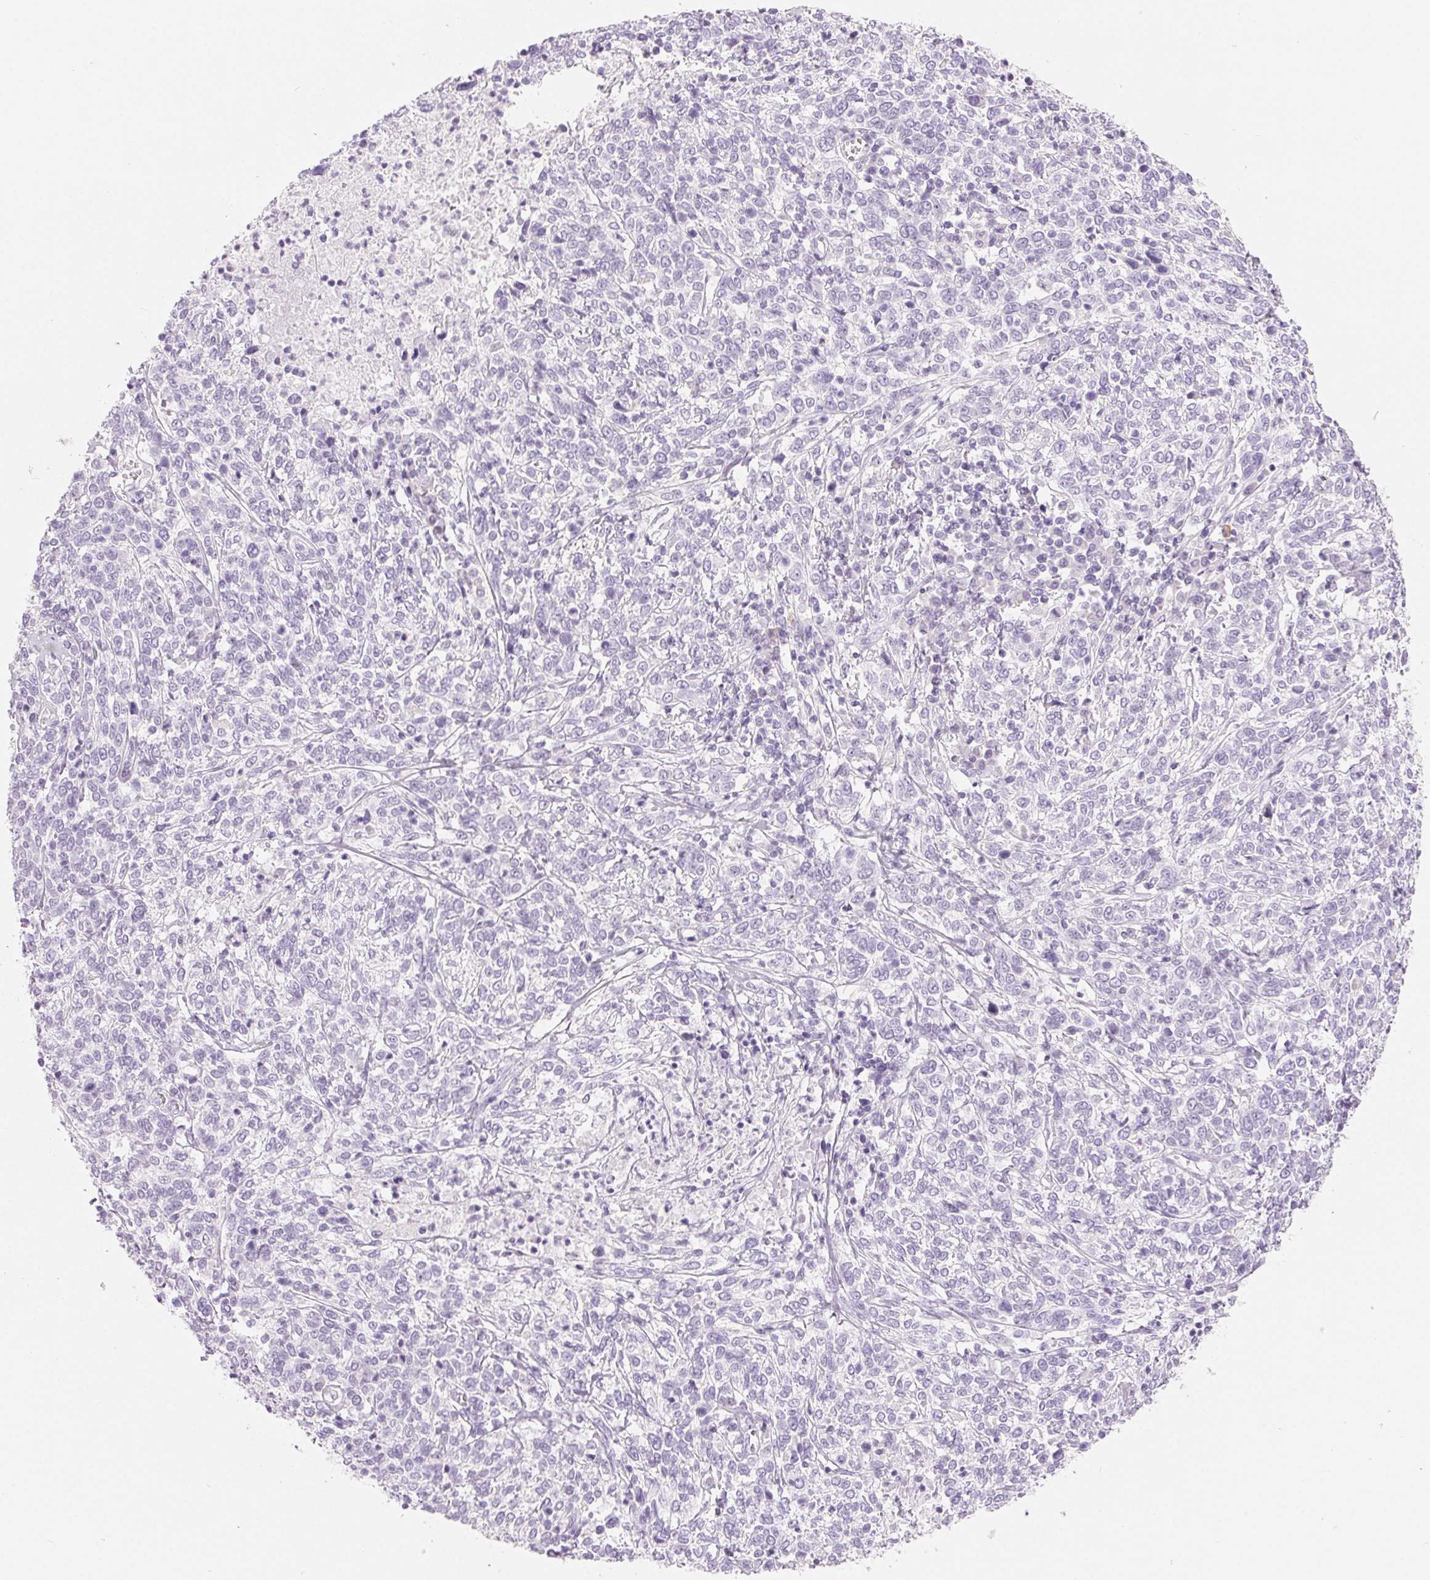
{"staining": {"intensity": "negative", "quantity": "none", "location": "none"}, "tissue": "cervical cancer", "cell_type": "Tumor cells", "image_type": "cancer", "snomed": [{"axis": "morphology", "description": "Squamous cell carcinoma, NOS"}, {"axis": "topography", "description": "Cervix"}], "caption": "An immunohistochemistry (IHC) micrograph of cervical cancer is shown. There is no staining in tumor cells of cervical cancer.", "gene": "SPACA5B", "patient": {"sex": "female", "age": 46}}